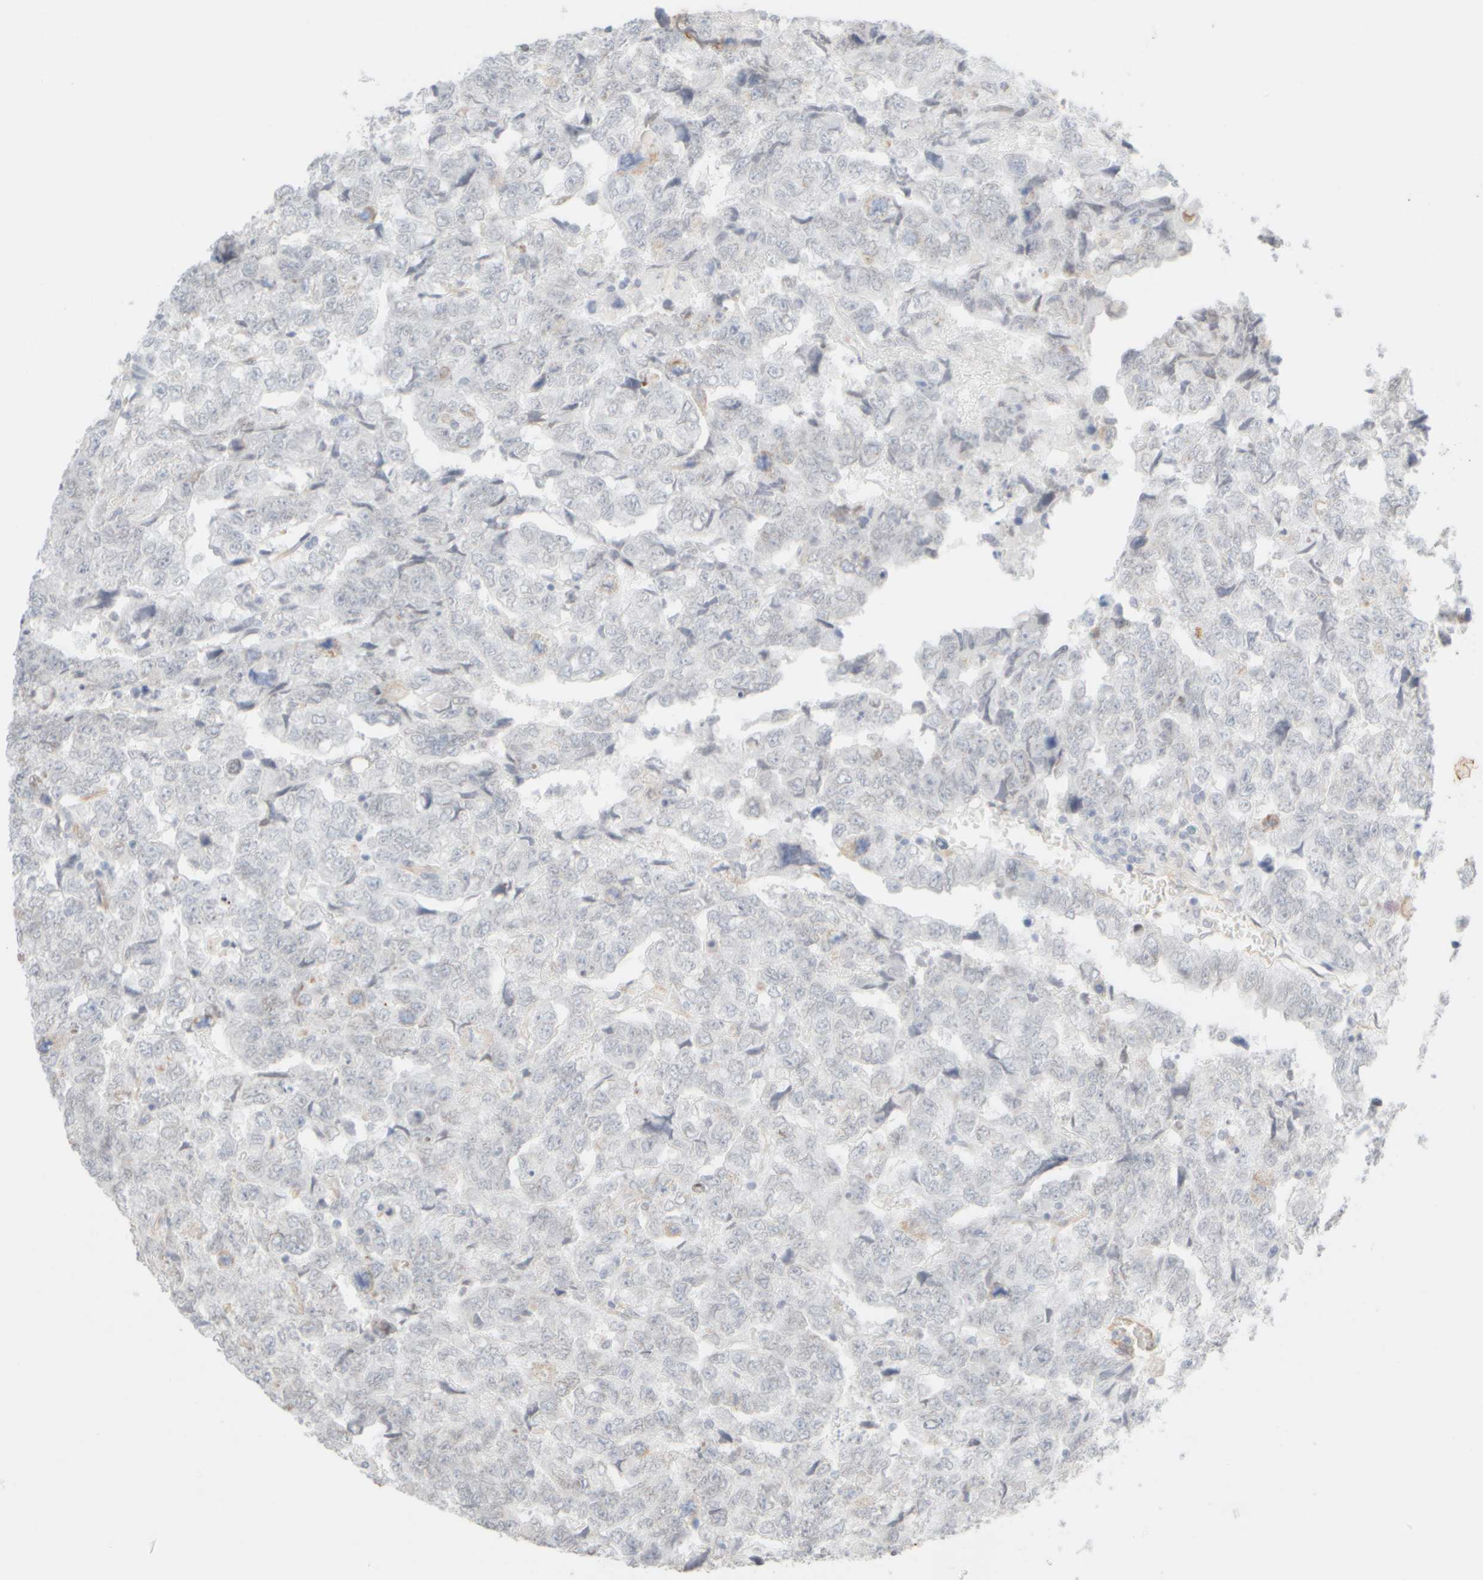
{"staining": {"intensity": "negative", "quantity": "none", "location": "none"}, "tissue": "testis cancer", "cell_type": "Tumor cells", "image_type": "cancer", "snomed": [{"axis": "morphology", "description": "Carcinoma, Embryonal, NOS"}, {"axis": "topography", "description": "Testis"}], "caption": "DAB immunohistochemical staining of testis cancer (embryonal carcinoma) exhibits no significant staining in tumor cells. (Stains: DAB immunohistochemistry (IHC) with hematoxylin counter stain, Microscopy: brightfield microscopy at high magnification).", "gene": "KRT15", "patient": {"sex": "male", "age": 36}}